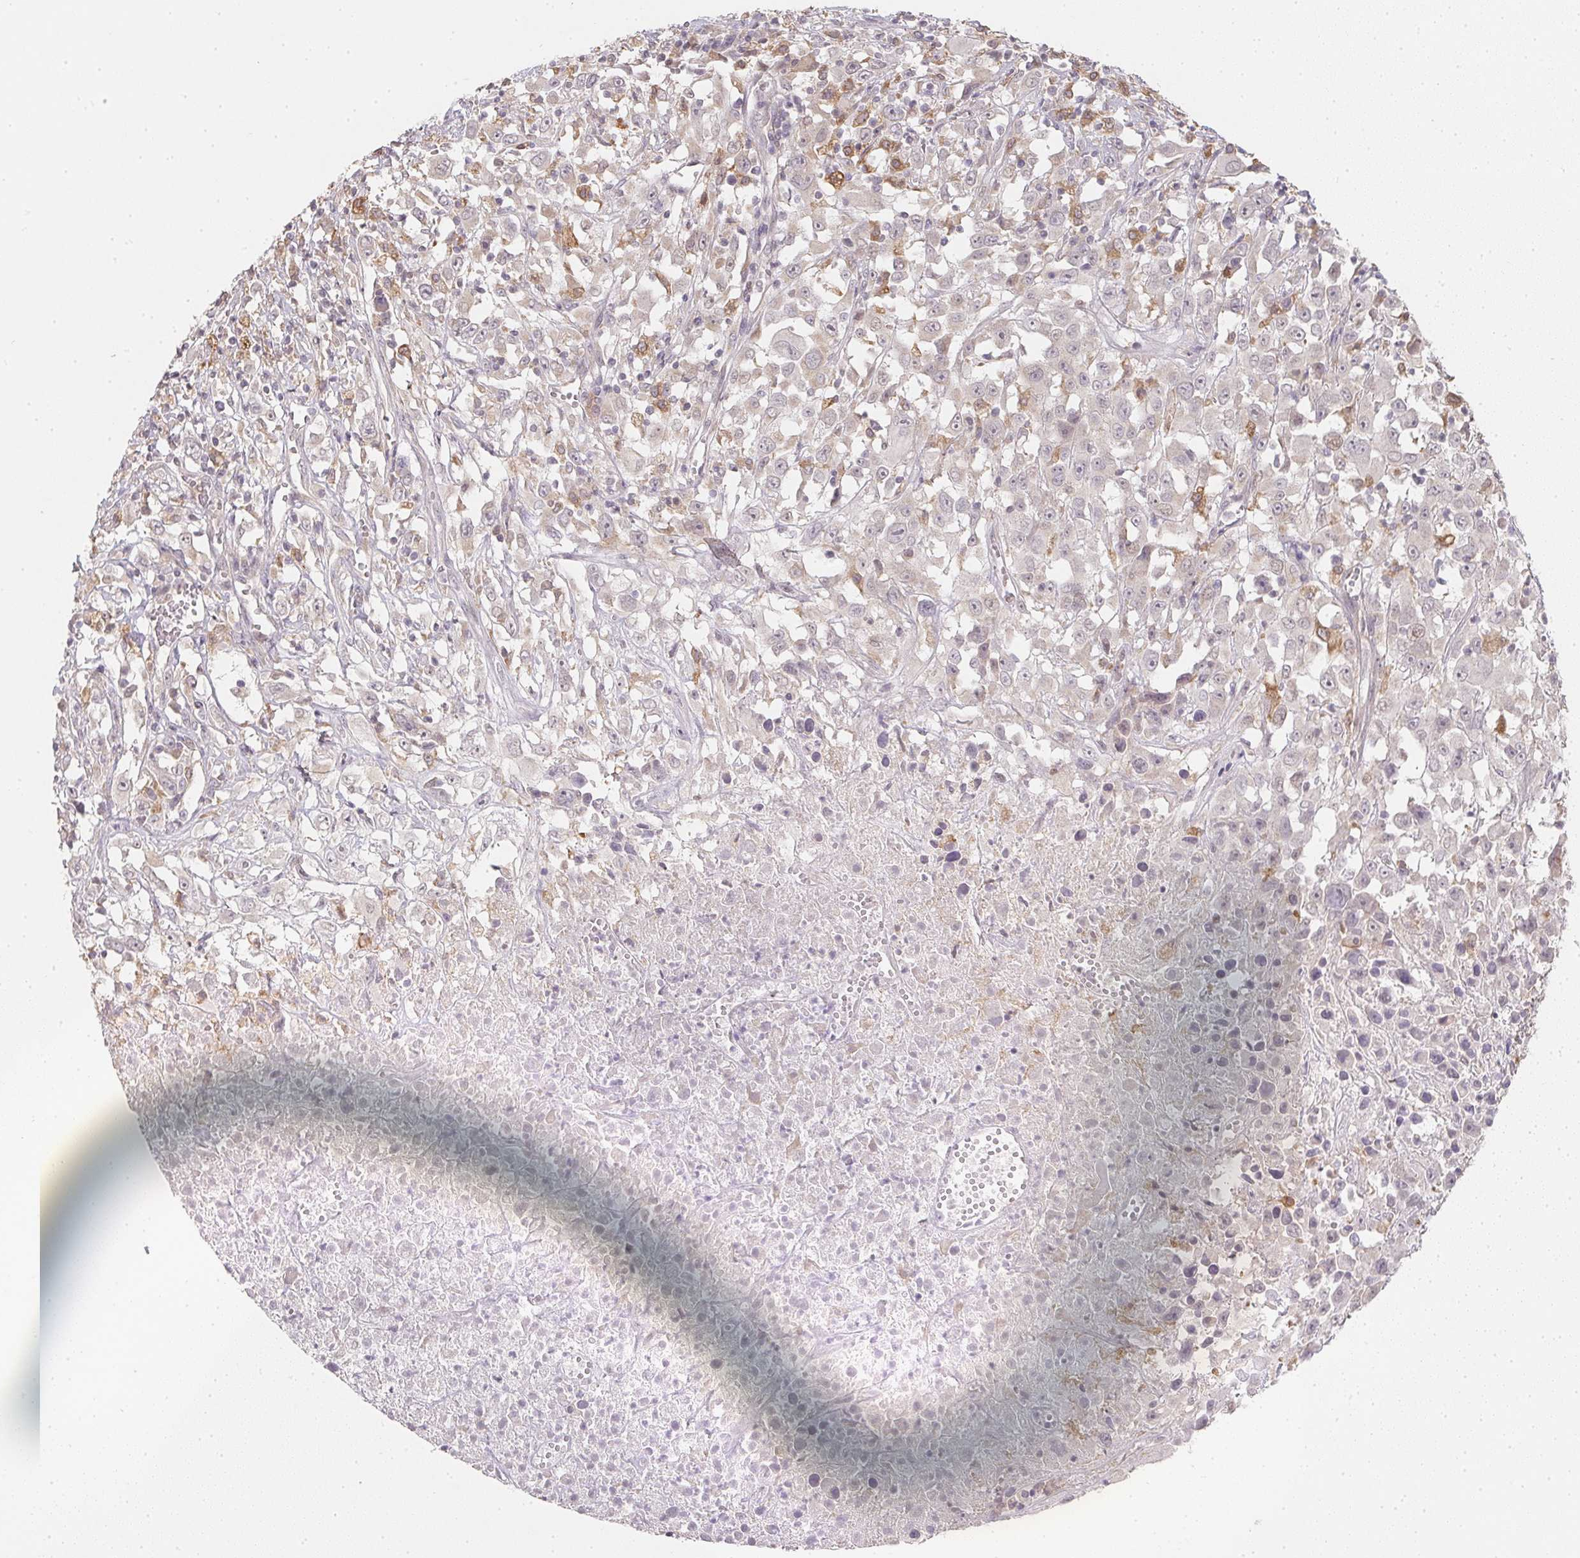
{"staining": {"intensity": "negative", "quantity": "none", "location": "none"}, "tissue": "melanoma", "cell_type": "Tumor cells", "image_type": "cancer", "snomed": [{"axis": "morphology", "description": "Malignant melanoma, Metastatic site"}, {"axis": "topography", "description": "Soft tissue"}], "caption": "High magnification brightfield microscopy of malignant melanoma (metastatic site) stained with DAB (brown) and counterstained with hematoxylin (blue): tumor cells show no significant expression.", "gene": "SOAT1", "patient": {"sex": "male", "age": 50}}